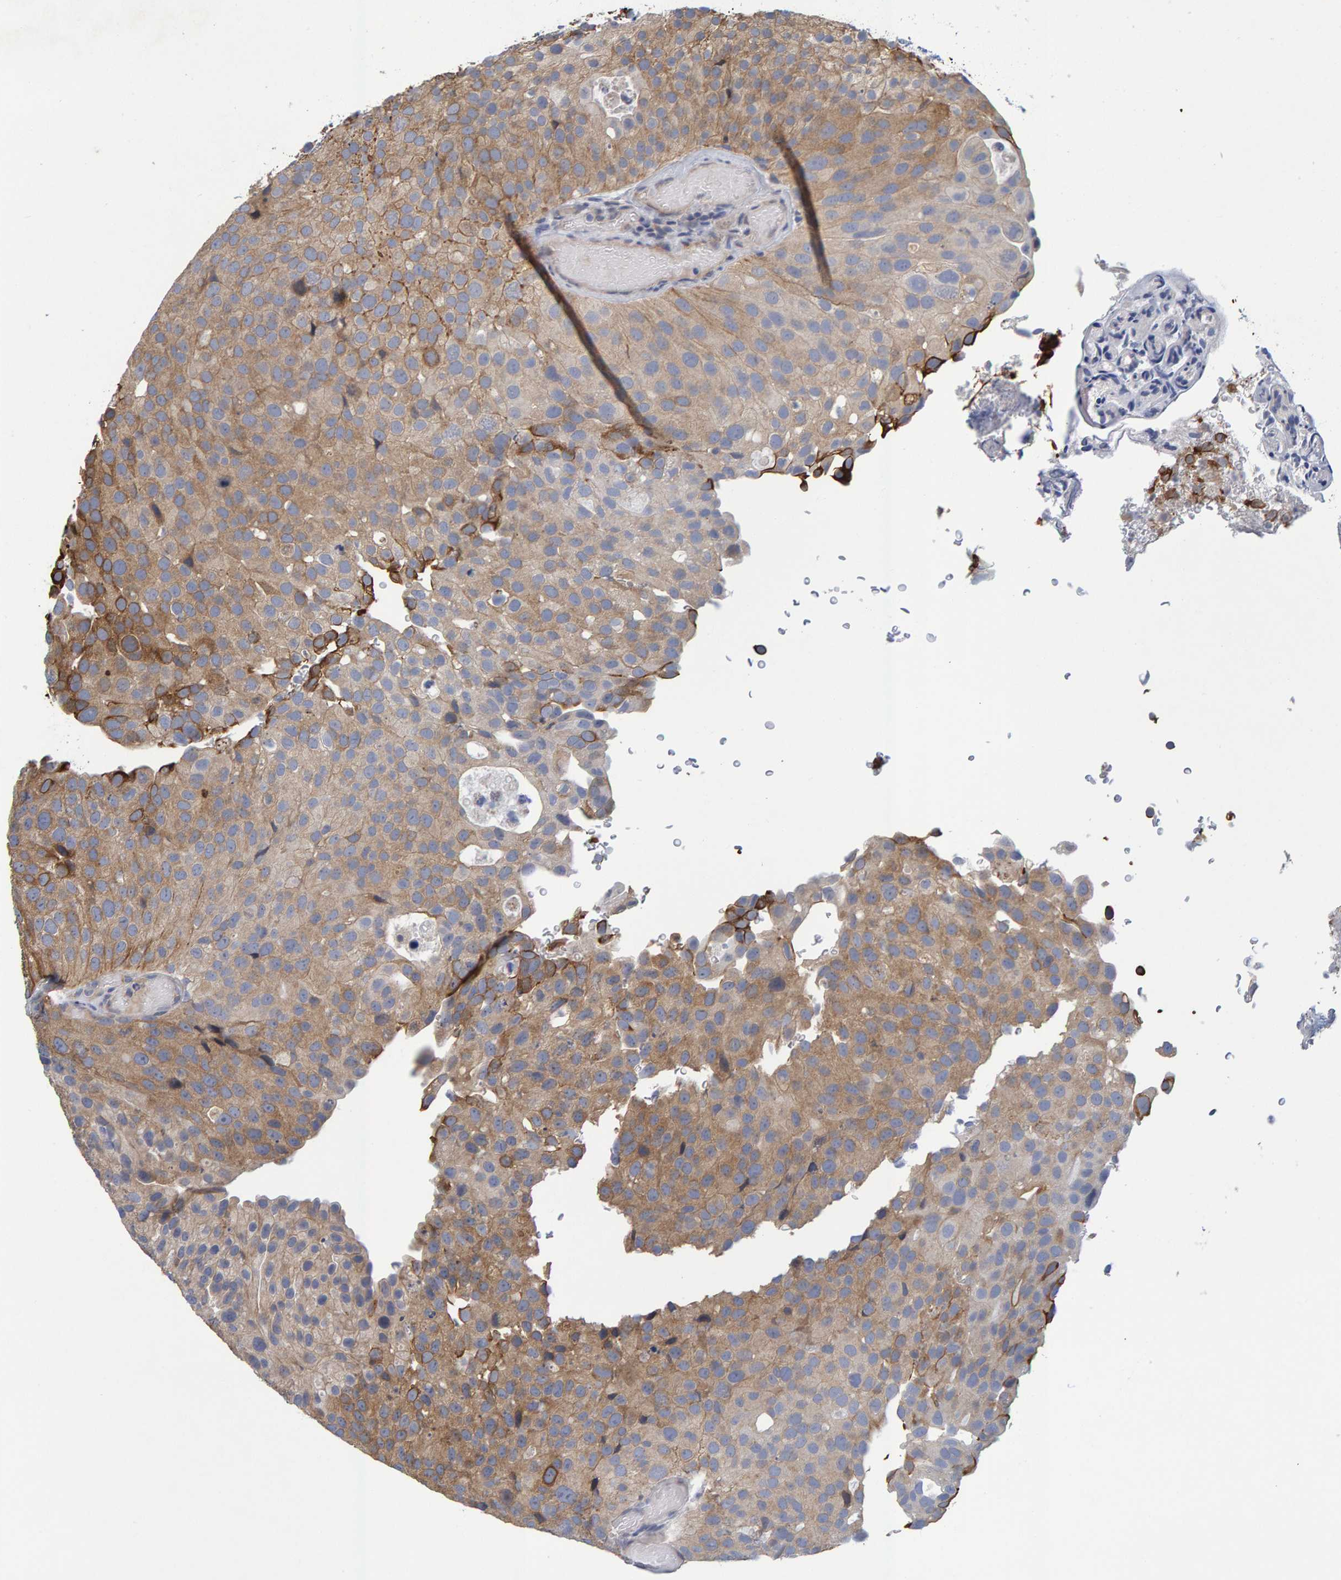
{"staining": {"intensity": "moderate", "quantity": ">75%", "location": "cytoplasmic/membranous"}, "tissue": "urothelial cancer", "cell_type": "Tumor cells", "image_type": "cancer", "snomed": [{"axis": "morphology", "description": "Urothelial carcinoma, Low grade"}, {"axis": "topography", "description": "Urinary bladder"}], "caption": "The micrograph exhibits immunohistochemical staining of urothelial cancer. There is moderate cytoplasmic/membranous staining is present in about >75% of tumor cells. Nuclei are stained in blue.", "gene": "ZNF77", "patient": {"sex": "male", "age": 78}}